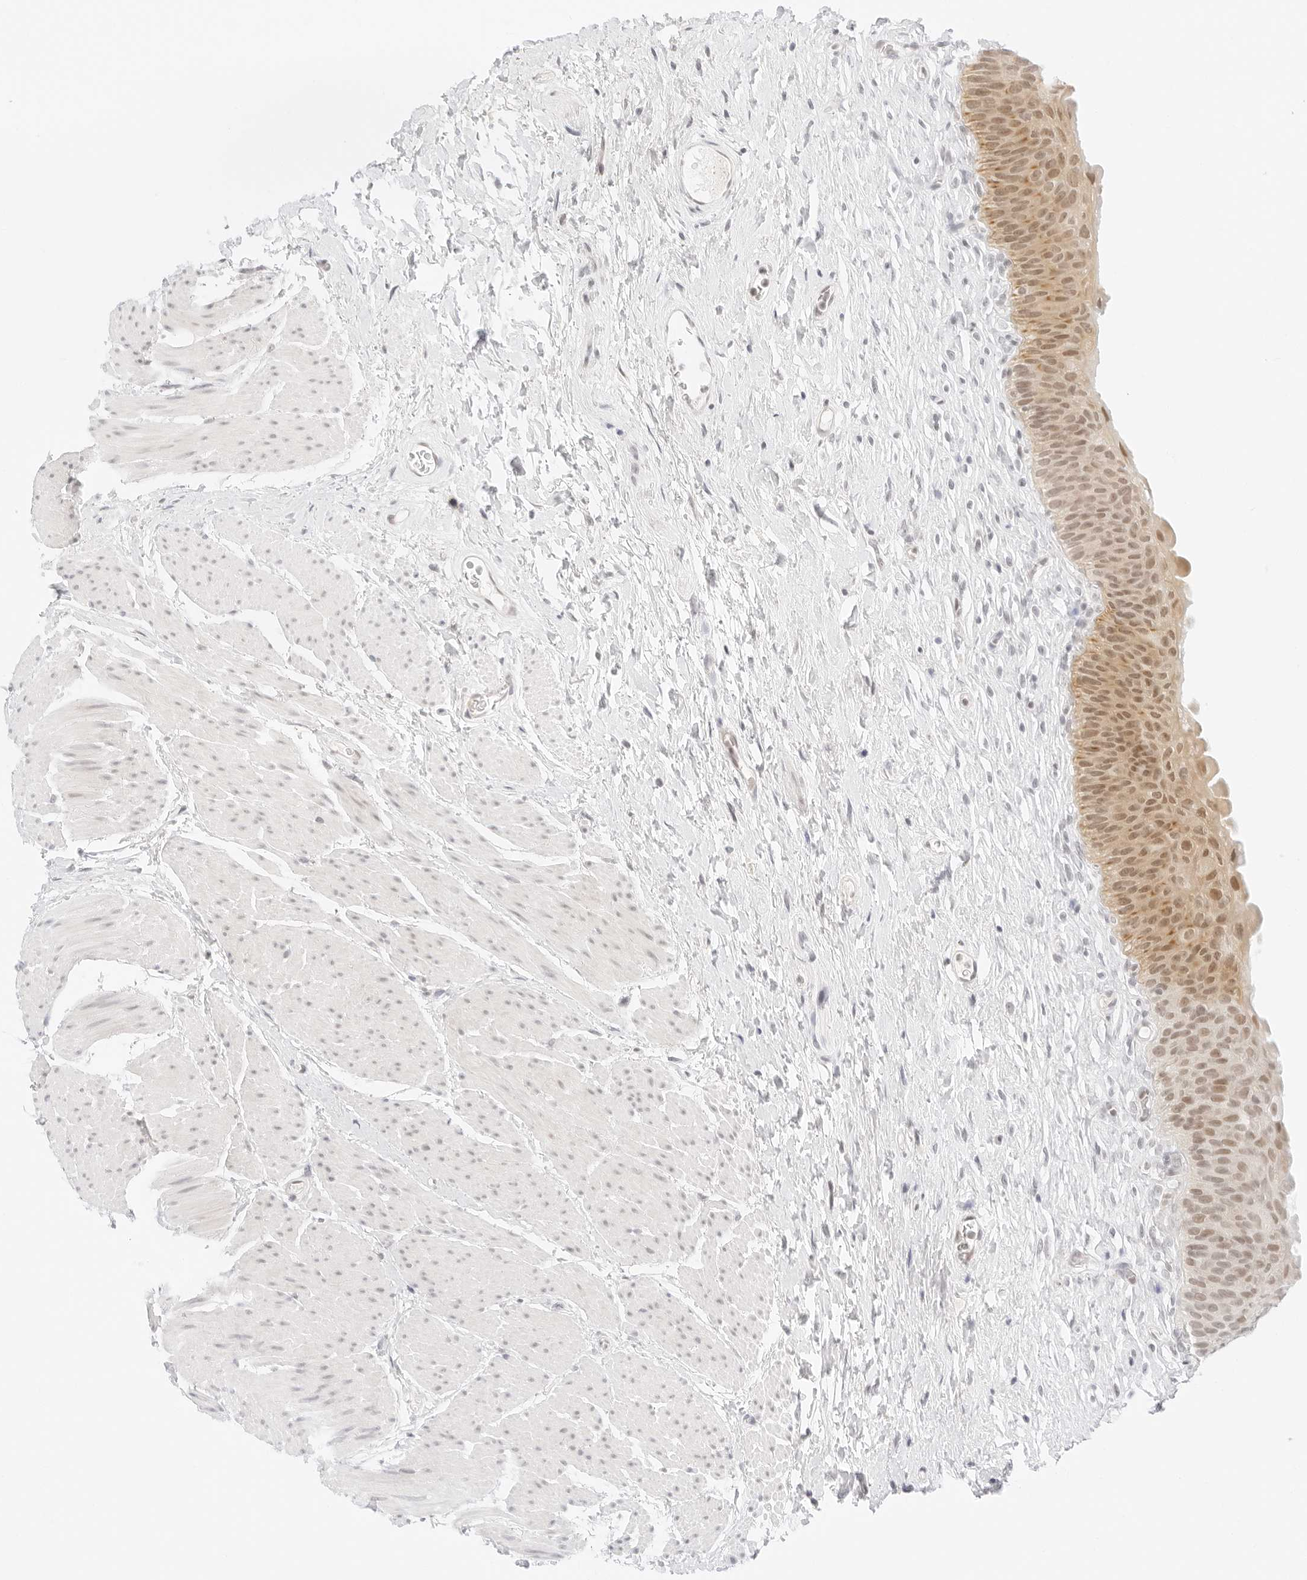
{"staining": {"intensity": "moderate", "quantity": ">75%", "location": "cytoplasmic/membranous,nuclear"}, "tissue": "urinary bladder", "cell_type": "Urothelial cells", "image_type": "normal", "snomed": [{"axis": "morphology", "description": "Normal tissue, NOS"}, {"axis": "topography", "description": "Urinary bladder"}], "caption": "Immunohistochemistry photomicrograph of normal urinary bladder stained for a protein (brown), which demonstrates medium levels of moderate cytoplasmic/membranous,nuclear expression in about >75% of urothelial cells.", "gene": "POLR3C", "patient": {"sex": "male", "age": 74}}